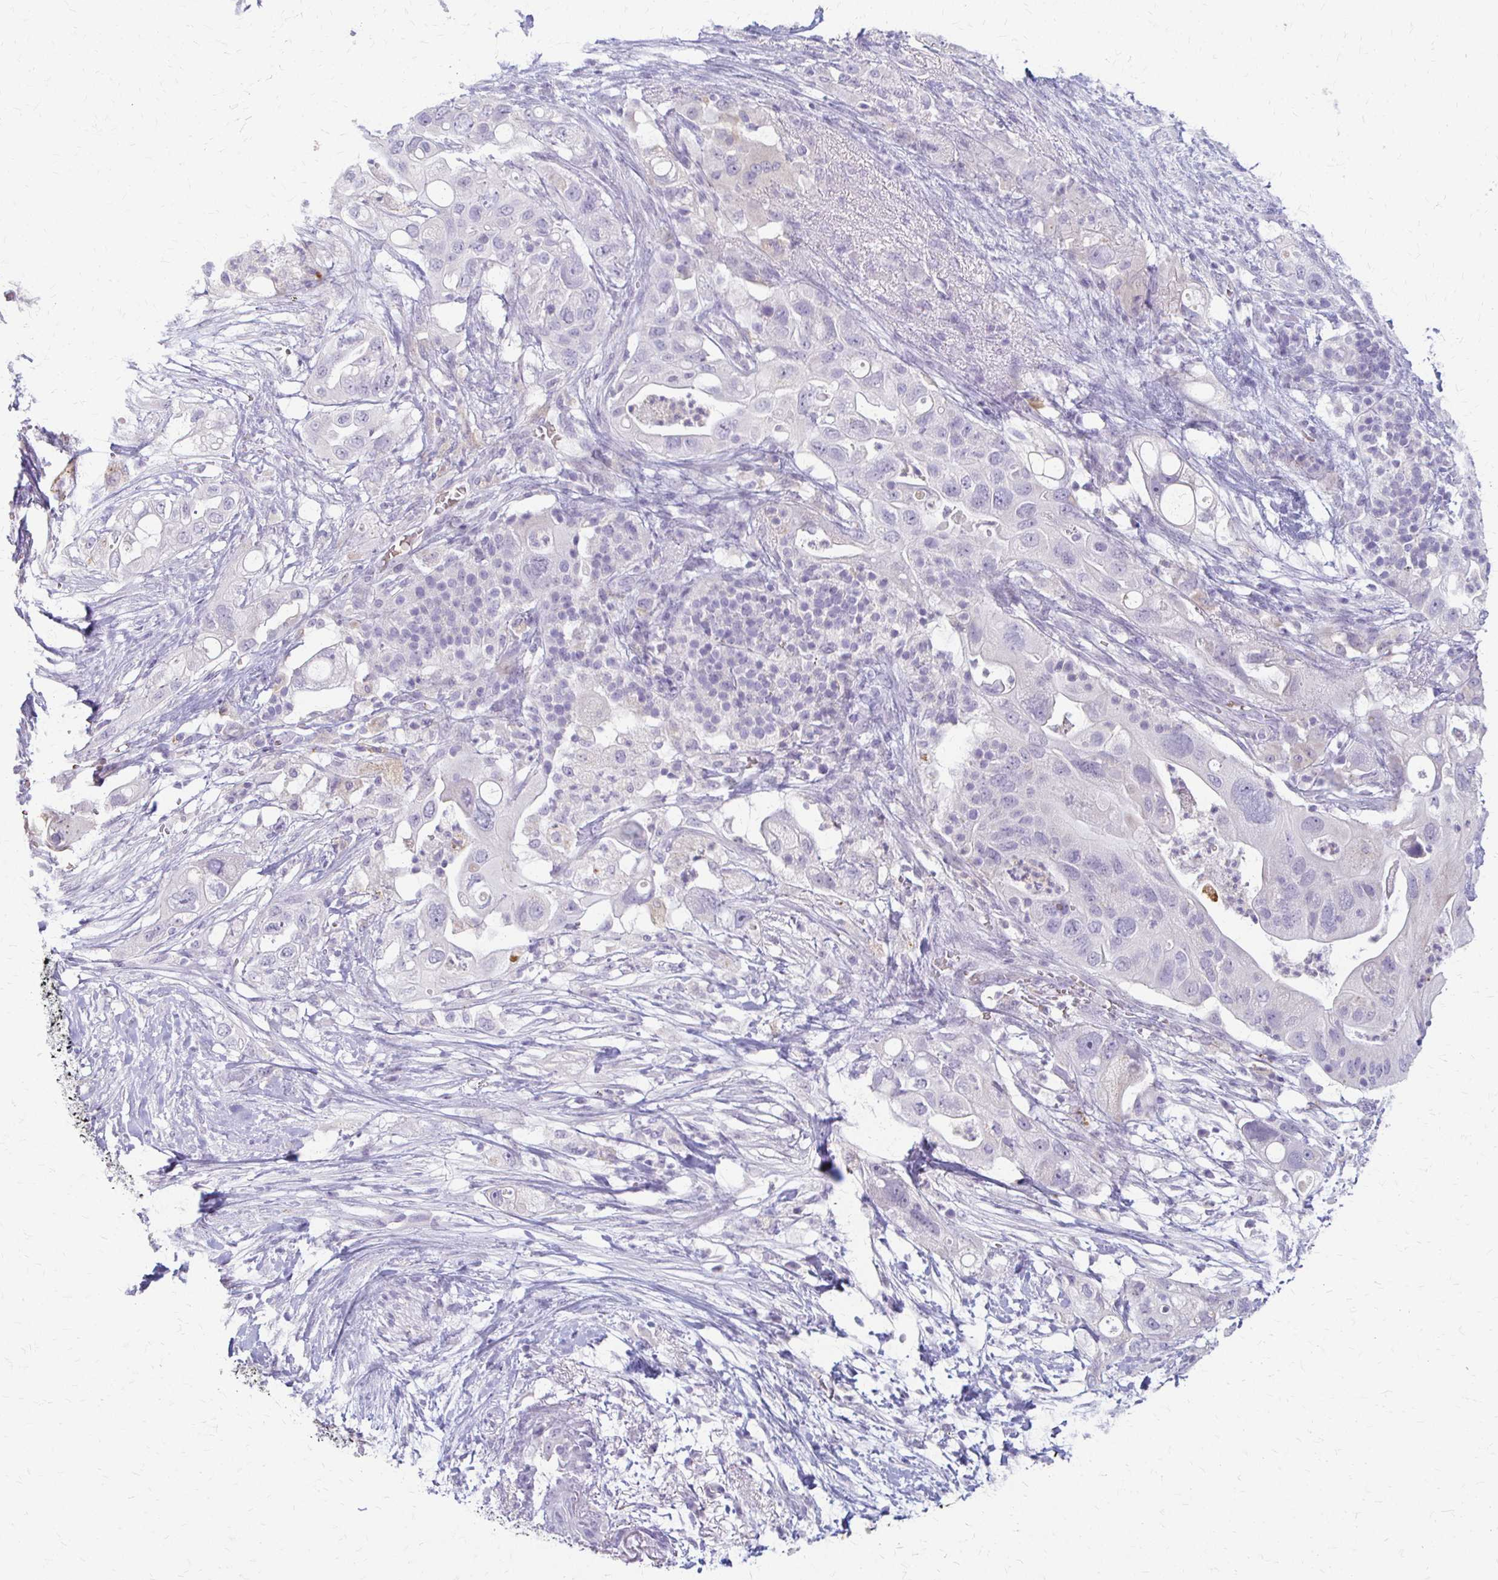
{"staining": {"intensity": "negative", "quantity": "none", "location": "none"}, "tissue": "pancreatic cancer", "cell_type": "Tumor cells", "image_type": "cancer", "snomed": [{"axis": "morphology", "description": "Adenocarcinoma, NOS"}, {"axis": "topography", "description": "Pancreas"}], "caption": "Tumor cells show no significant protein expression in pancreatic cancer (adenocarcinoma).", "gene": "ACP5", "patient": {"sex": "female", "age": 72}}